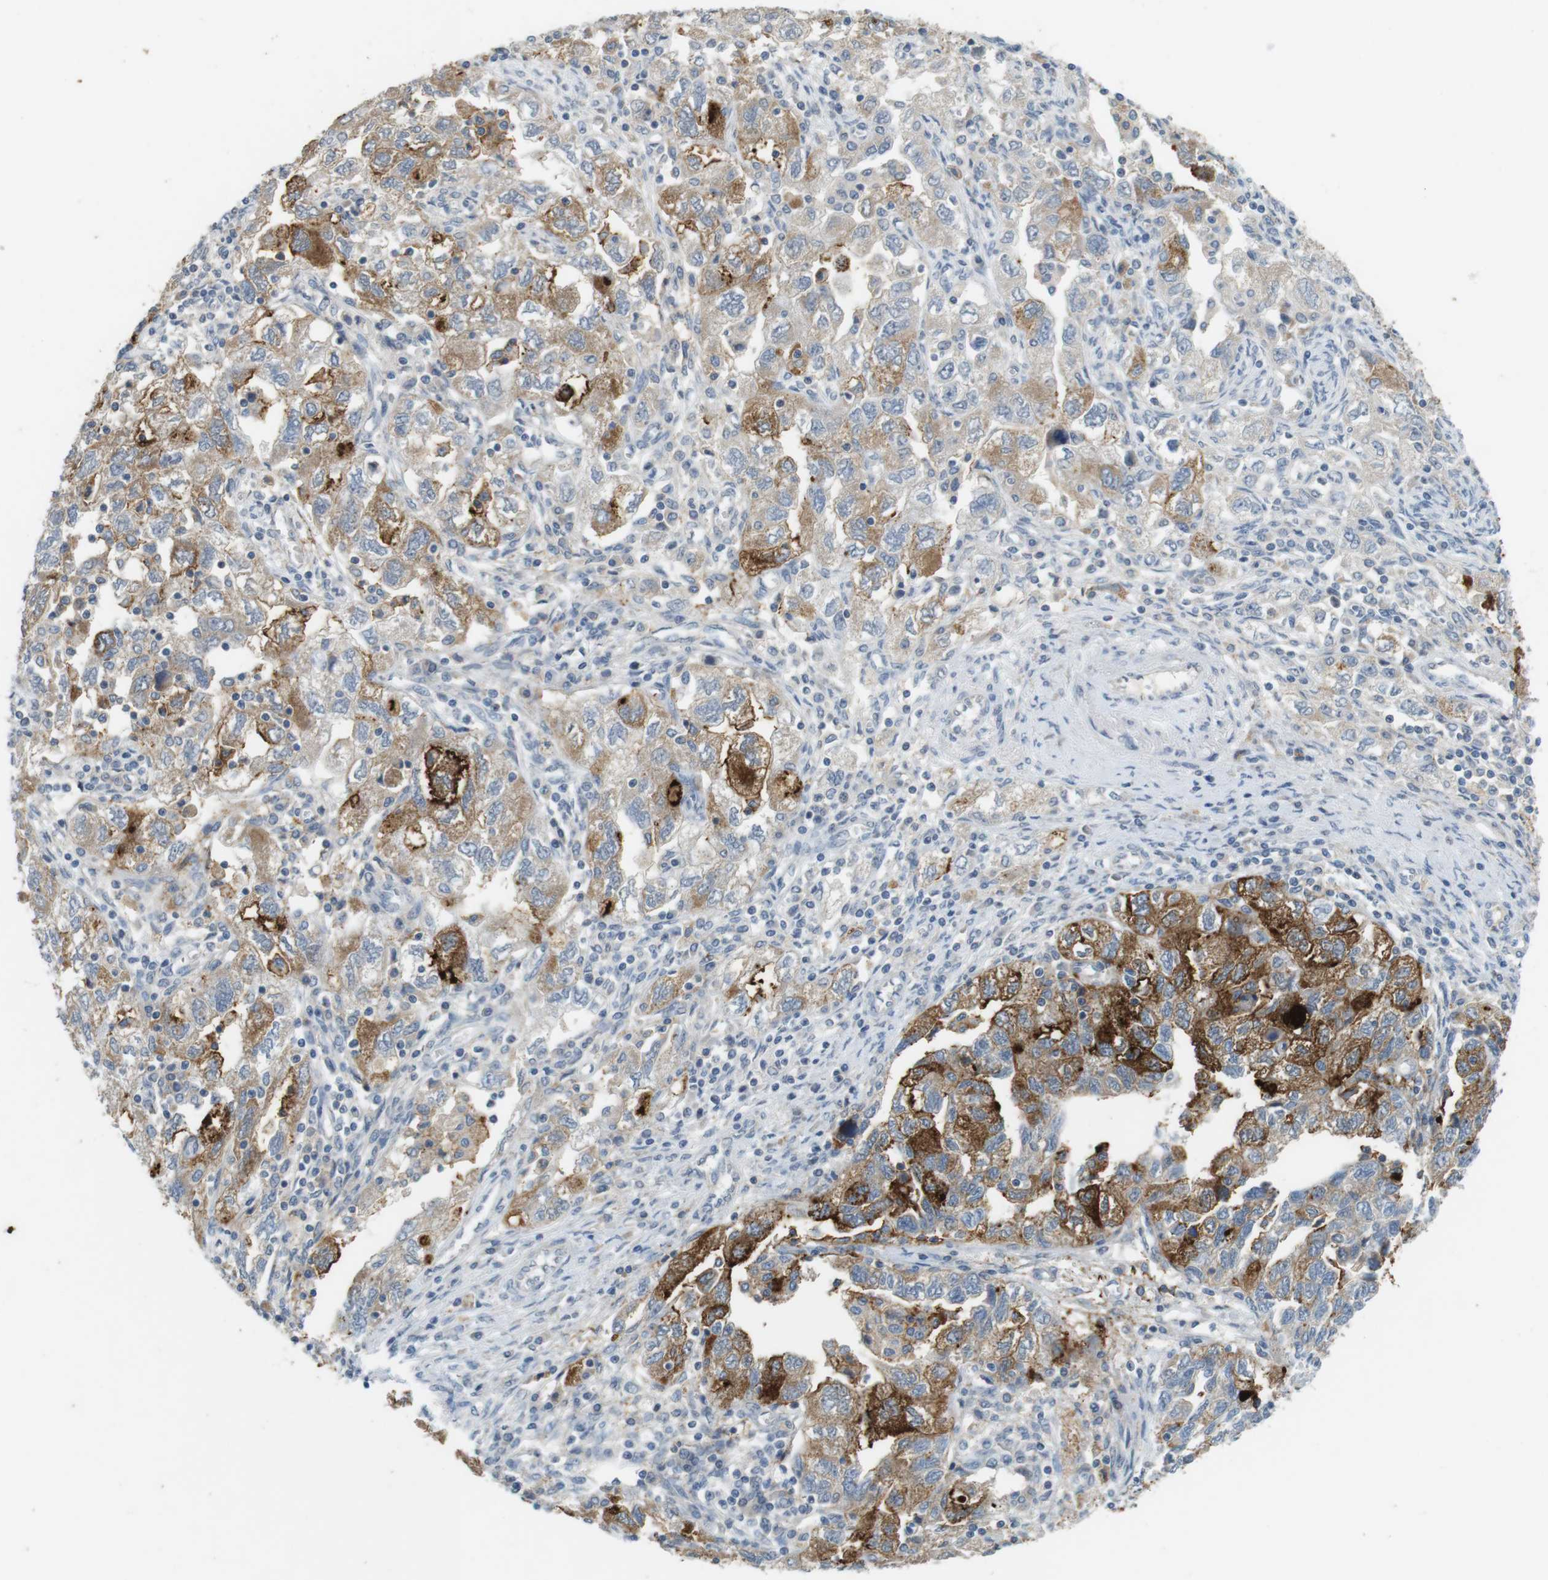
{"staining": {"intensity": "strong", "quantity": "25%-75%", "location": "cytoplasmic/membranous"}, "tissue": "ovarian cancer", "cell_type": "Tumor cells", "image_type": "cancer", "snomed": [{"axis": "morphology", "description": "Carcinoma, NOS"}, {"axis": "morphology", "description": "Cystadenocarcinoma, serous, NOS"}, {"axis": "topography", "description": "Ovary"}], "caption": "Protein analysis of ovarian cancer (serous cystadenocarcinoma) tissue demonstrates strong cytoplasmic/membranous positivity in about 25%-75% of tumor cells.", "gene": "MUC5B", "patient": {"sex": "female", "age": 69}}